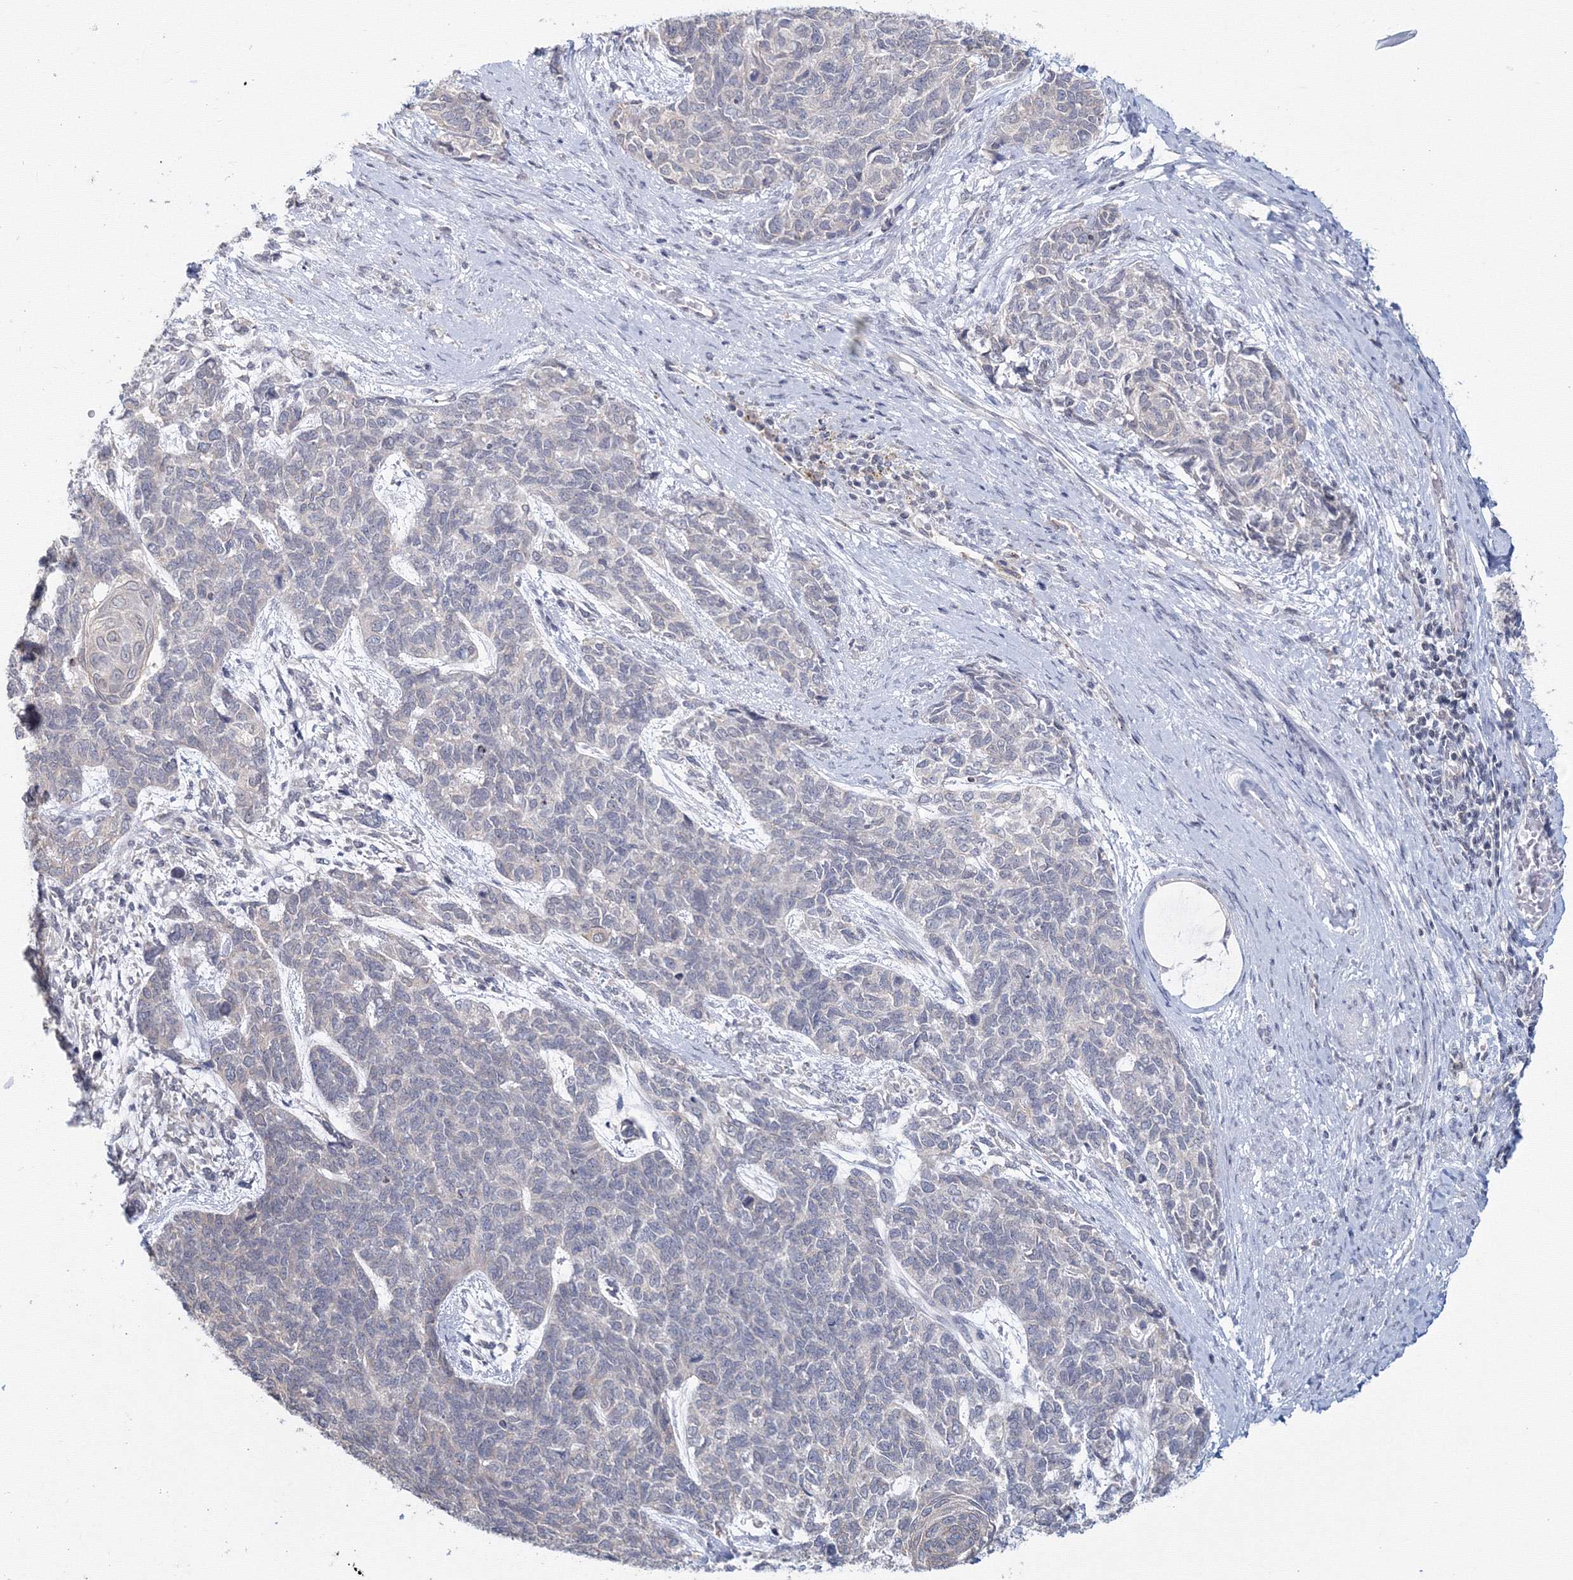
{"staining": {"intensity": "negative", "quantity": "none", "location": "none"}, "tissue": "cervical cancer", "cell_type": "Tumor cells", "image_type": "cancer", "snomed": [{"axis": "morphology", "description": "Squamous cell carcinoma, NOS"}, {"axis": "topography", "description": "Cervix"}], "caption": "The image exhibits no staining of tumor cells in cervical cancer.", "gene": "SLC7A7", "patient": {"sex": "female", "age": 63}}